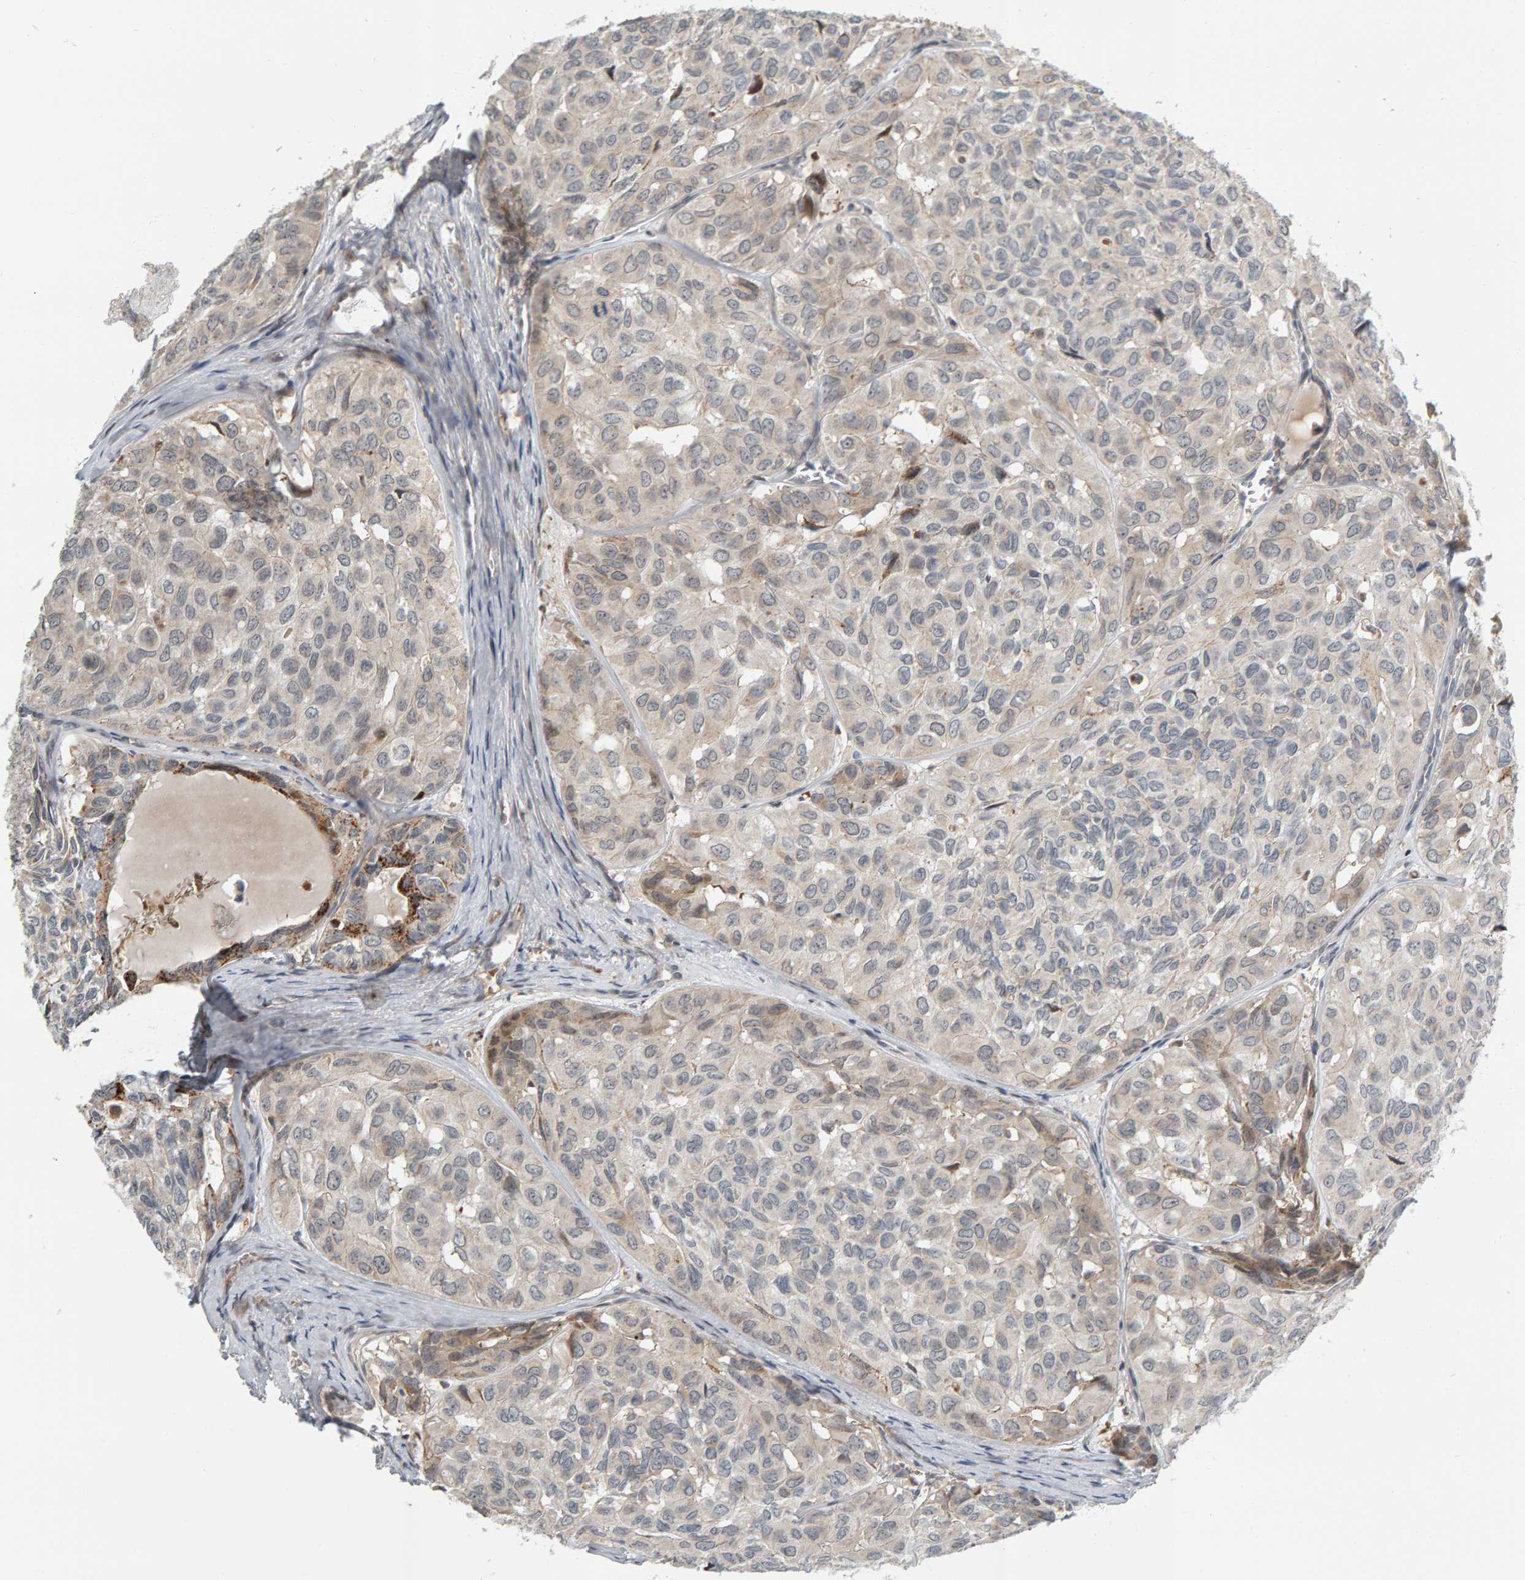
{"staining": {"intensity": "negative", "quantity": "none", "location": "none"}, "tissue": "head and neck cancer", "cell_type": "Tumor cells", "image_type": "cancer", "snomed": [{"axis": "morphology", "description": "Adenocarcinoma, NOS"}, {"axis": "topography", "description": "Salivary gland, NOS"}, {"axis": "topography", "description": "Head-Neck"}], "caption": "High power microscopy photomicrograph of an immunohistochemistry image of adenocarcinoma (head and neck), revealing no significant expression in tumor cells. (Immunohistochemistry (ihc), brightfield microscopy, high magnification).", "gene": "ZNF160", "patient": {"sex": "female", "age": 76}}